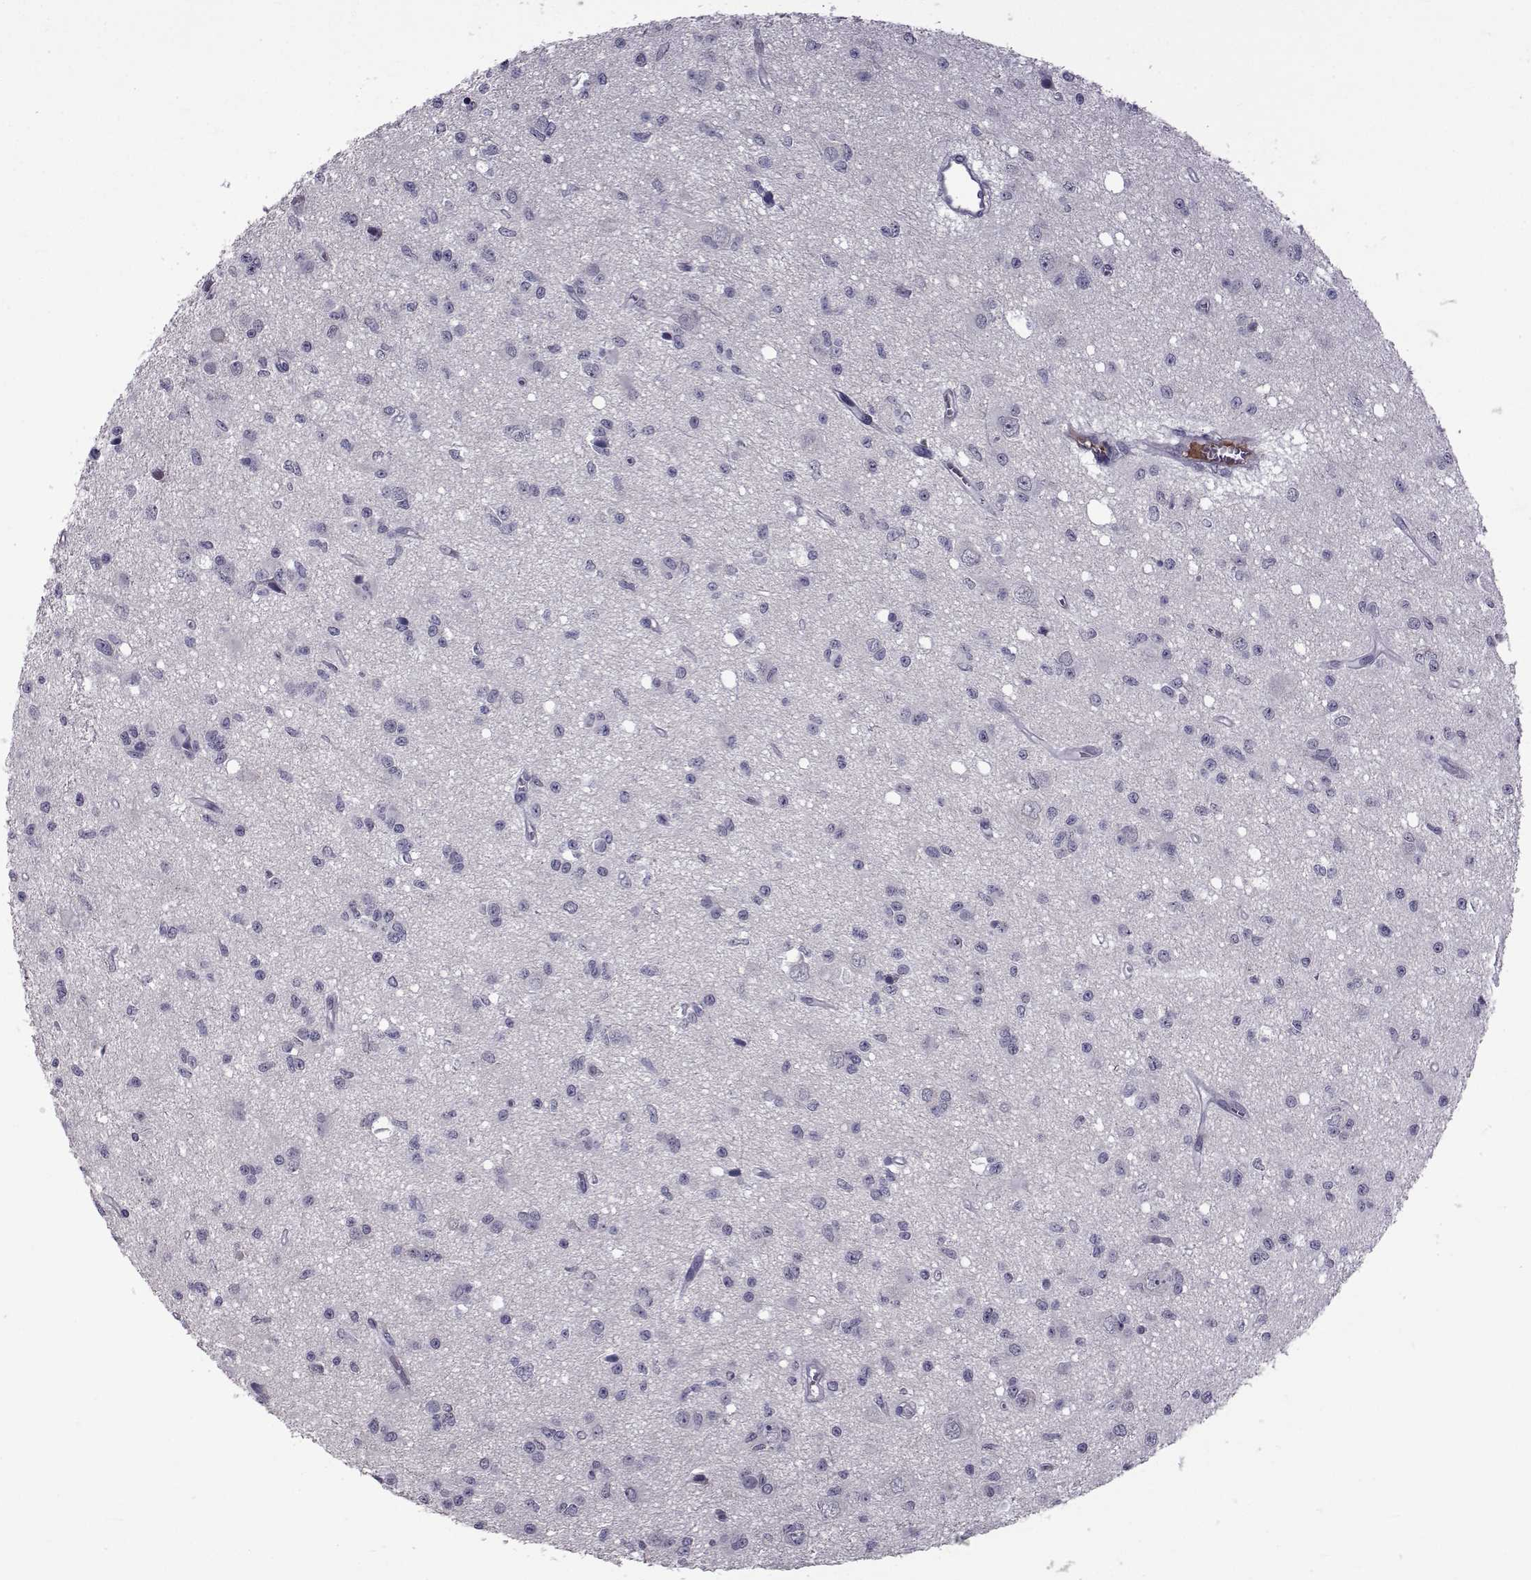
{"staining": {"intensity": "negative", "quantity": "none", "location": "none"}, "tissue": "glioma", "cell_type": "Tumor cells", "image_type": "cancer", "snomed": [{"axis": "morphology", "description": "Glioma, malignant, Low grade"}, {"axis": "topography", "description": "Brain"}], "caption": "DAB immunohistochemical staining of glioma shows no significant expression in tumor cells.", "gene": "TNFRSF11B", "patient": {"sex": "female", "age": 45}}